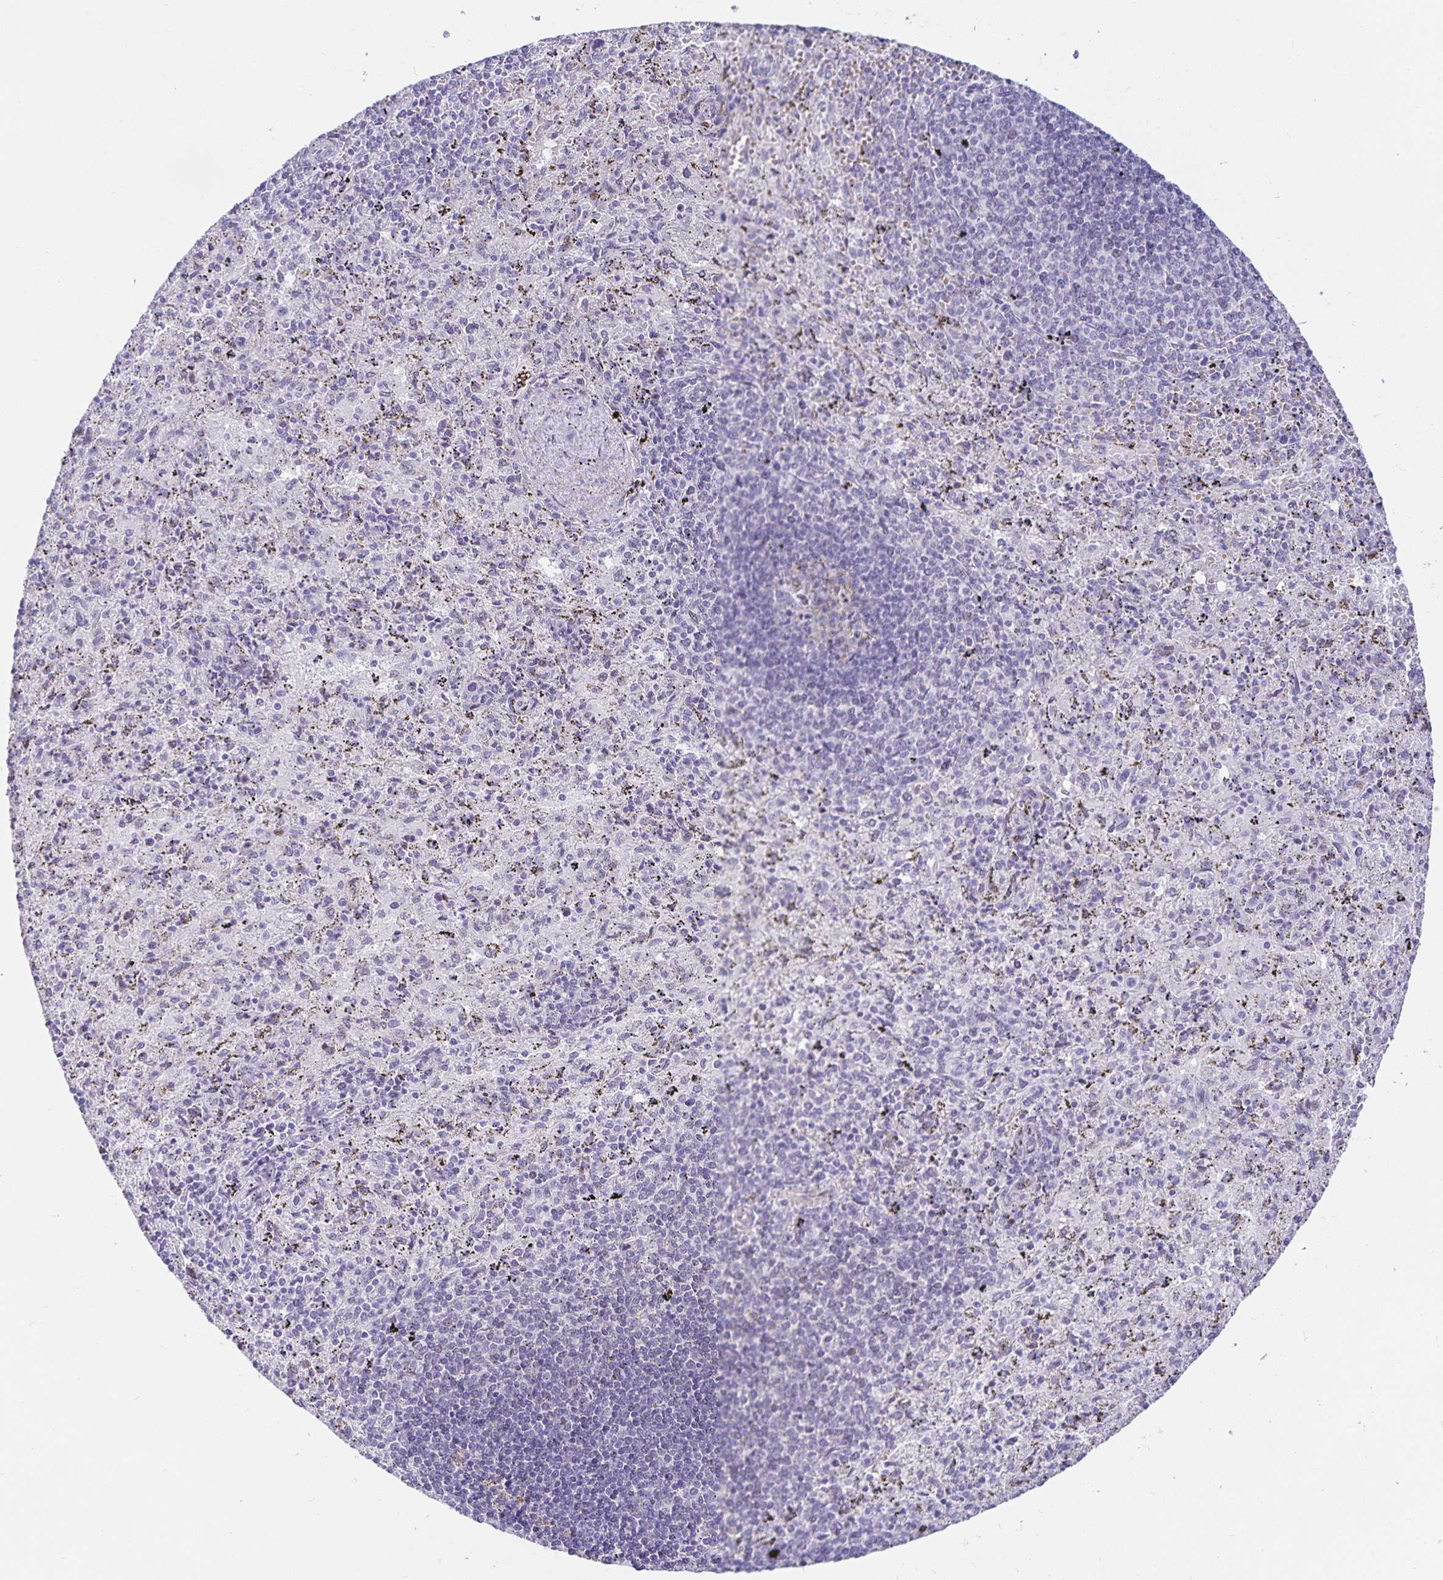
{"staining": {"intensity": "negative", "quantity": "none", "location": "none"}, "tissue": "spleen", "cell_type": "Cells in red pulp", "image_type": "normal", "snomed": [{"axis": "morphology", "description": "Normal tissue, NOS"}, {"axis": "topography", "description": "Spleen"}], "caption": "Benign spleen was stained to show a protein in brown. There is no significant staining in cells in red pulp. (DAB (3,3'-diaminobenzidine) immunohistochemistry, high magnification).", "gene": "KBTBD13", "patient": {"sex": "male", "age": 57}}